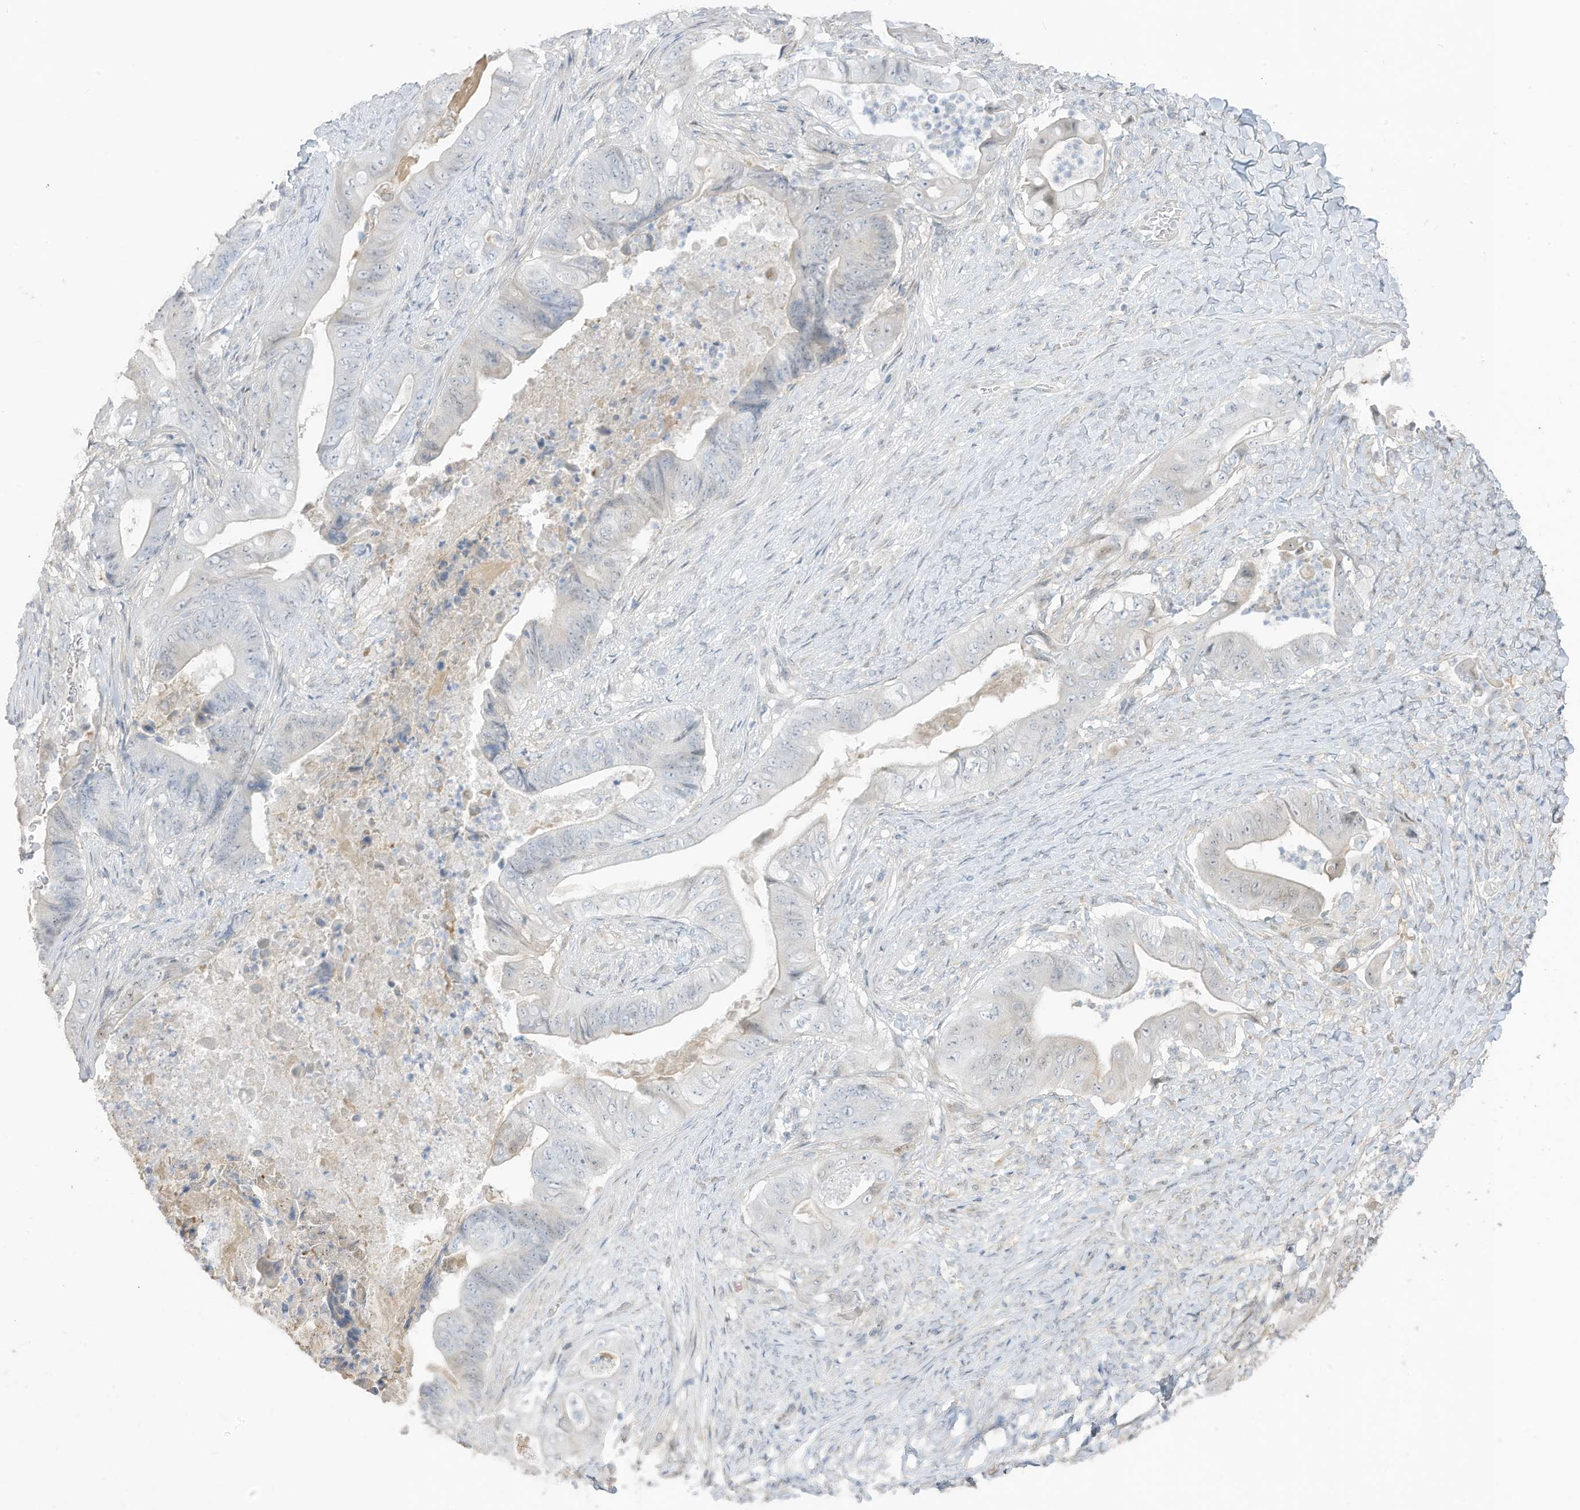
{"staining": {"intensity": "negative", "quantity": "none", "location": "none"}, "tissue": "stomach cancer", "cell_type": "Tumor cells", "image_type": "cancer", "snomed": [{"axis": "morphology", "description": "Adenocarcinoma, NOS"}, {"axis": "topography", "description": "Stomach"}], "caption": "DAB immunohistochemical staining of human stomach cancer (adenocarcinoma) reveals no significant expression in tumor cells.", "gene": "ASPRV1", "patient": {"sex": "female", "age": 73}}